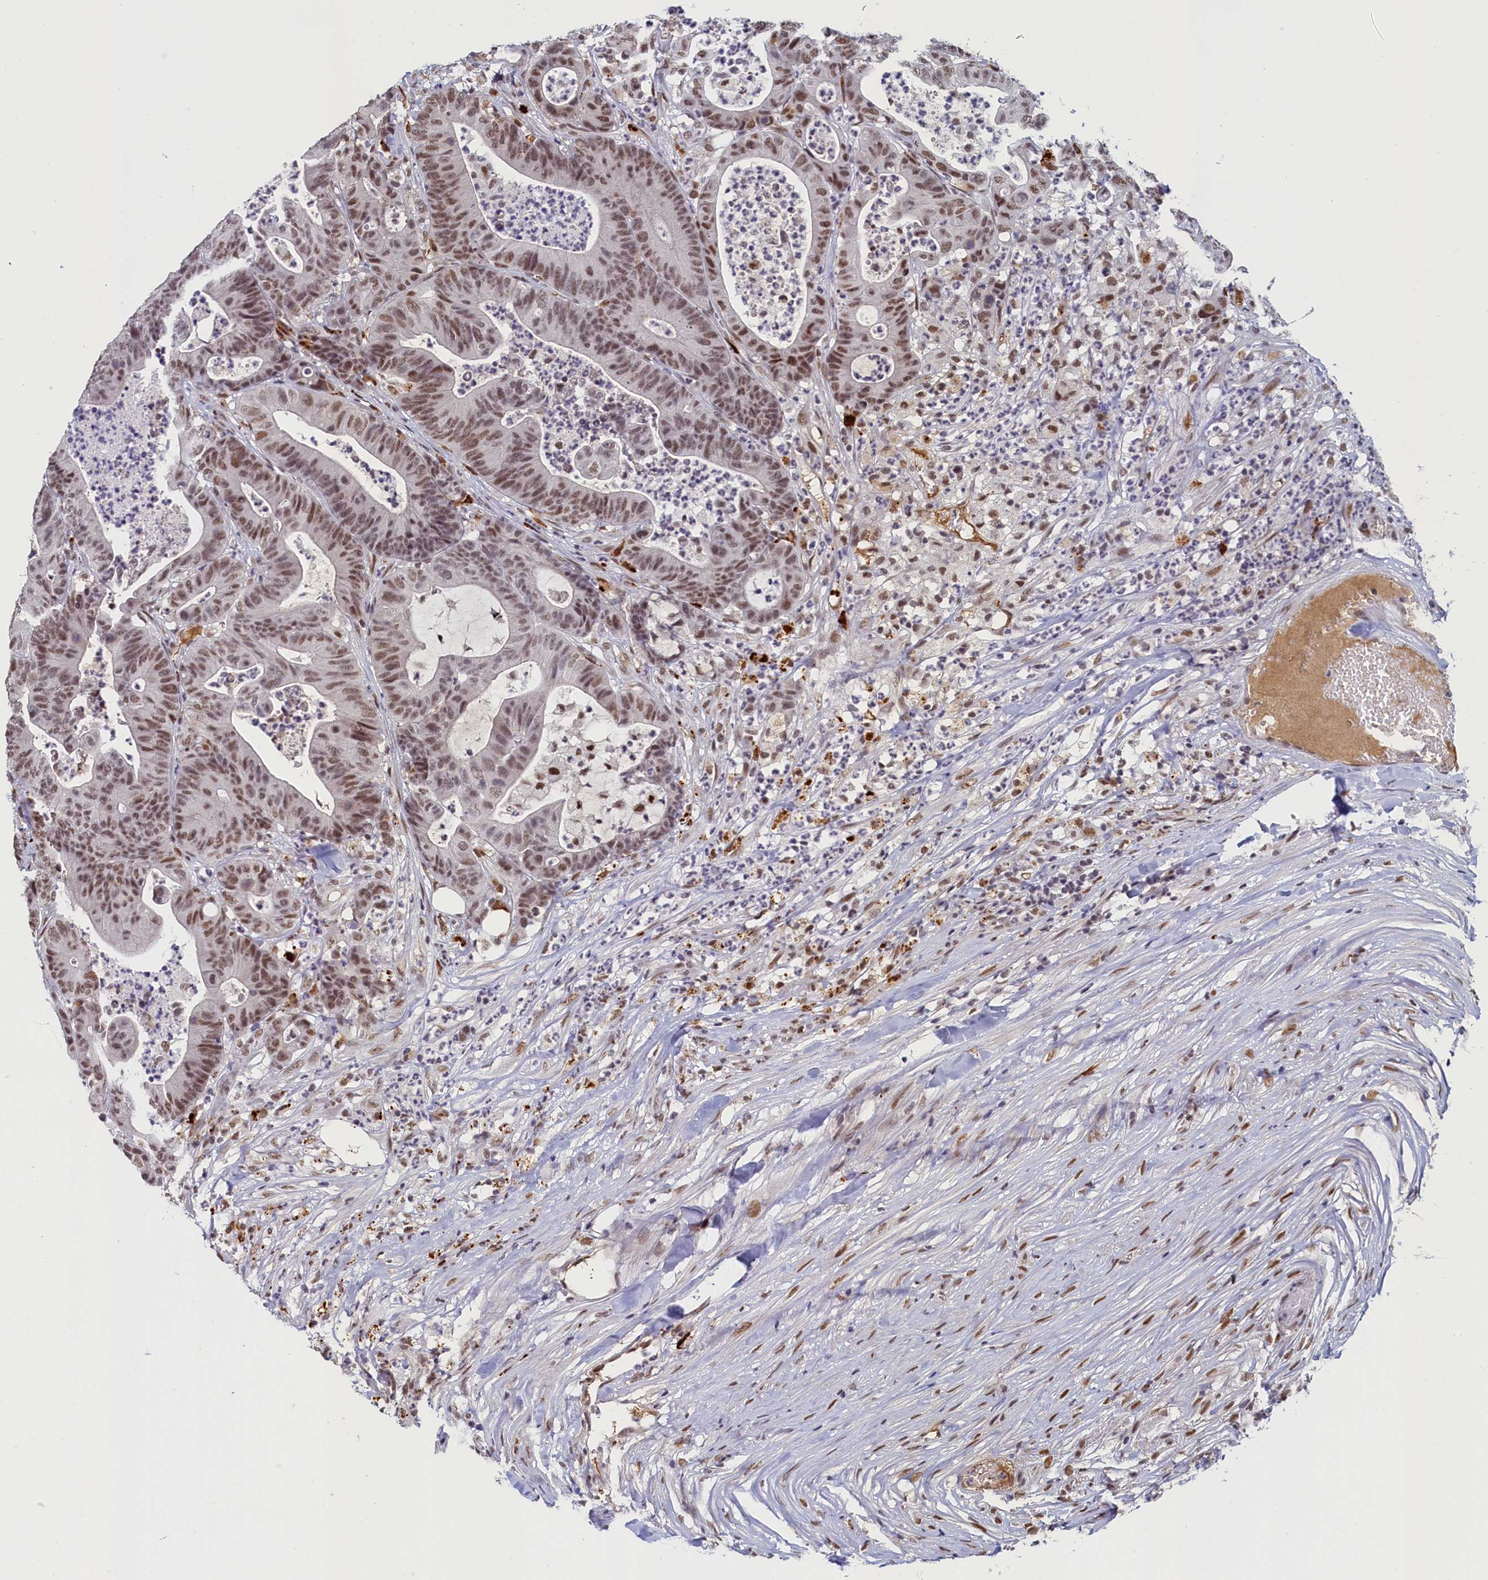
{"staining": {"intensity": "moderate", "quantity": ">75%", "location": "nuclear"}, "tissue": "colorectal cancer", "cell_type": "Tumor cells", "image_type": "cancer", "snomed": [{"axis": "morphology", "description": "Adenocarcinoma, NOS"}, {"axis": "topography", "description": "Colon"}], "caption": "A micrograph showing moderate nuclear expression in approximately >75% of tumor cells in colorectal adenocarcinoma, as visualized by brown immunohistochemical staining.", "gene": "INTS14", "patient": {"sex": "female", "age": 84}}